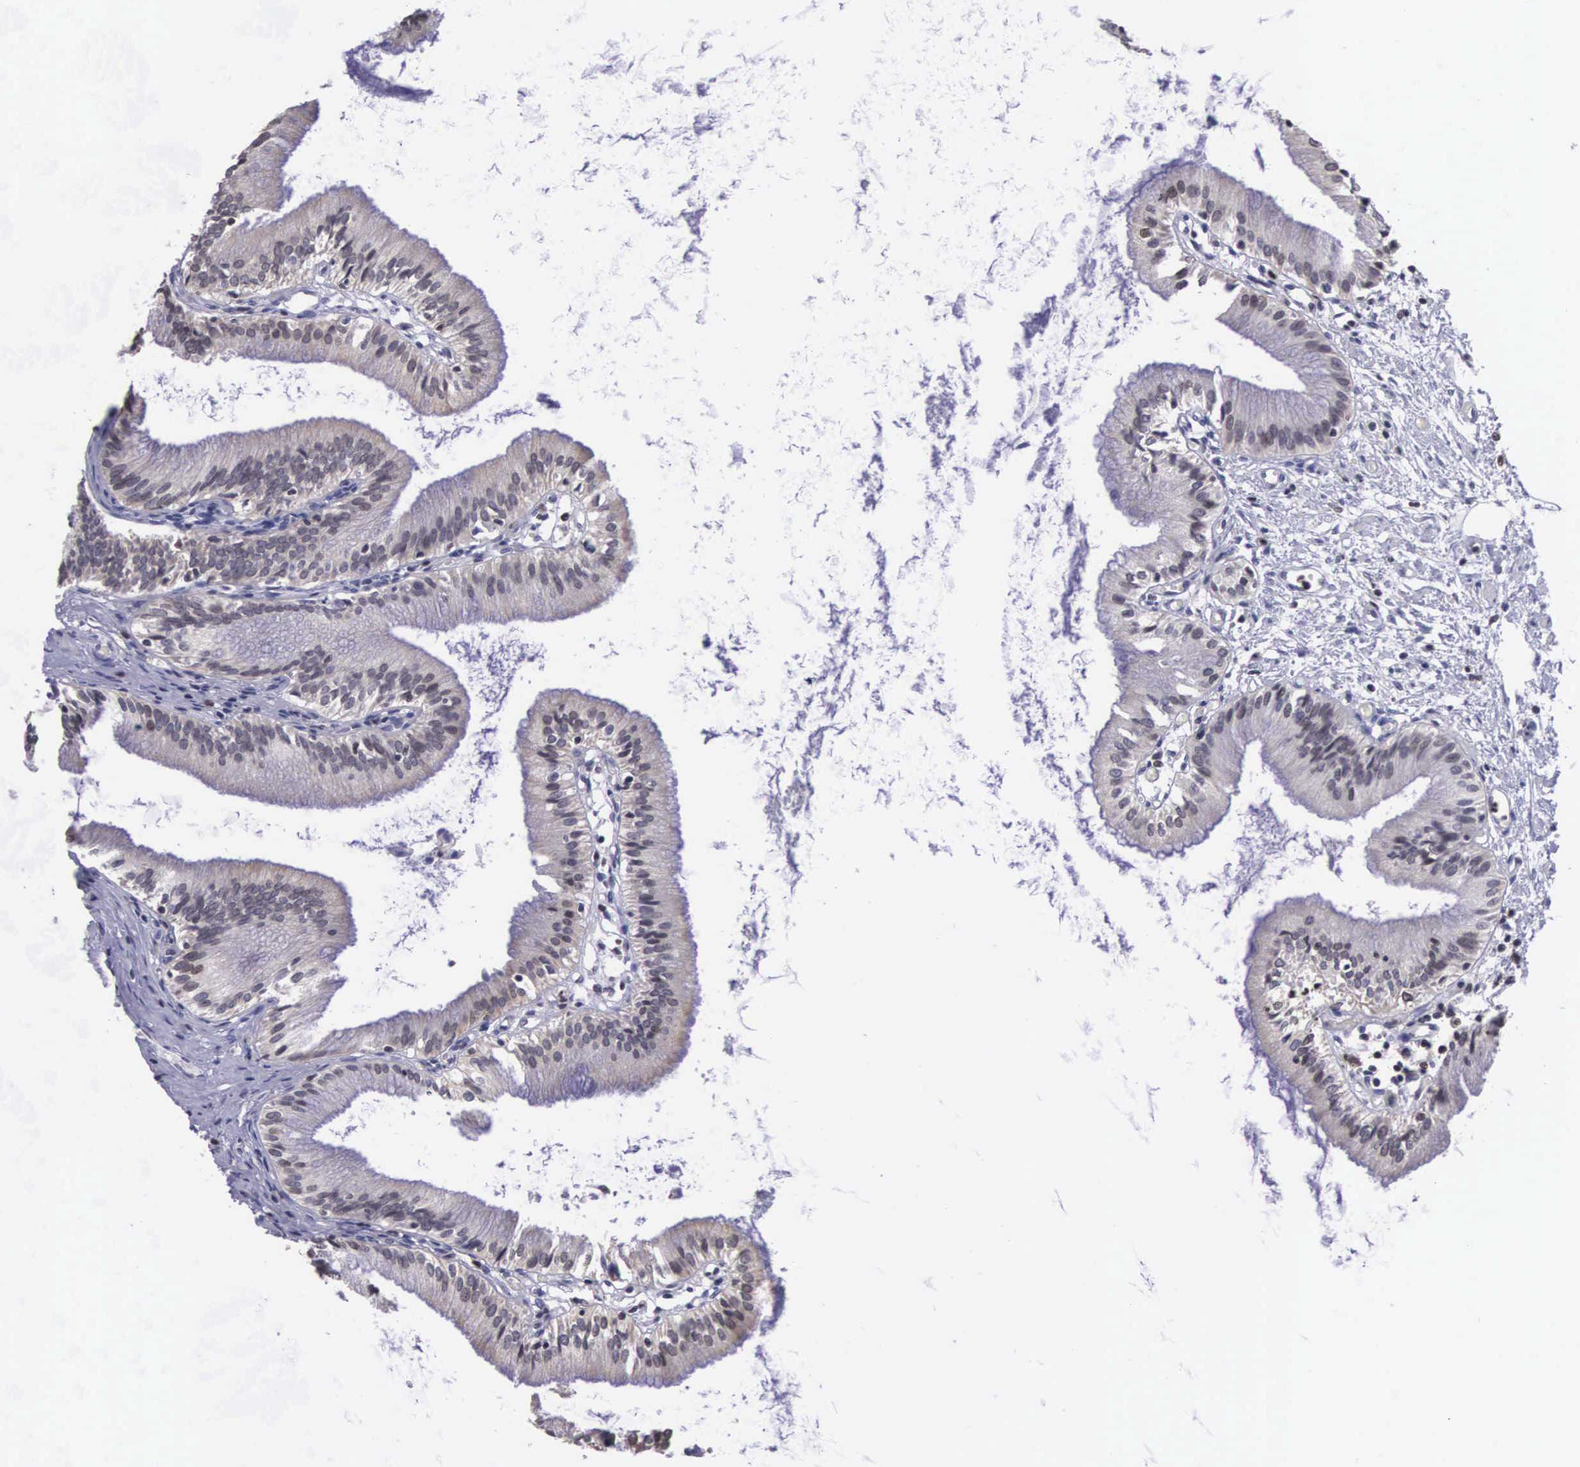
{"staining": {"intensity": "weak", "quantity": "<25%", "location": "cytoplasmic/membranous,nuclear"}, "tissue": "gallbladder", "cell_type": "Glandular cells", "image_type": "normal", "snomed": [{"axis": "morphology", "description": "Normal tissue, NOS"}, {"axis": "topography", "description": "Gallbladder"}], "caption": "An image of gallbladder stained for a protein demonstrates no brown staining in glandular cells. The staining is performed using DAB (3,3'-diaminobenzidine) brown chromogen with nuclei counter-stained in using hematoxylin.", "gene": "VRK1", "patient": {"sex": "male", "age": 58}}